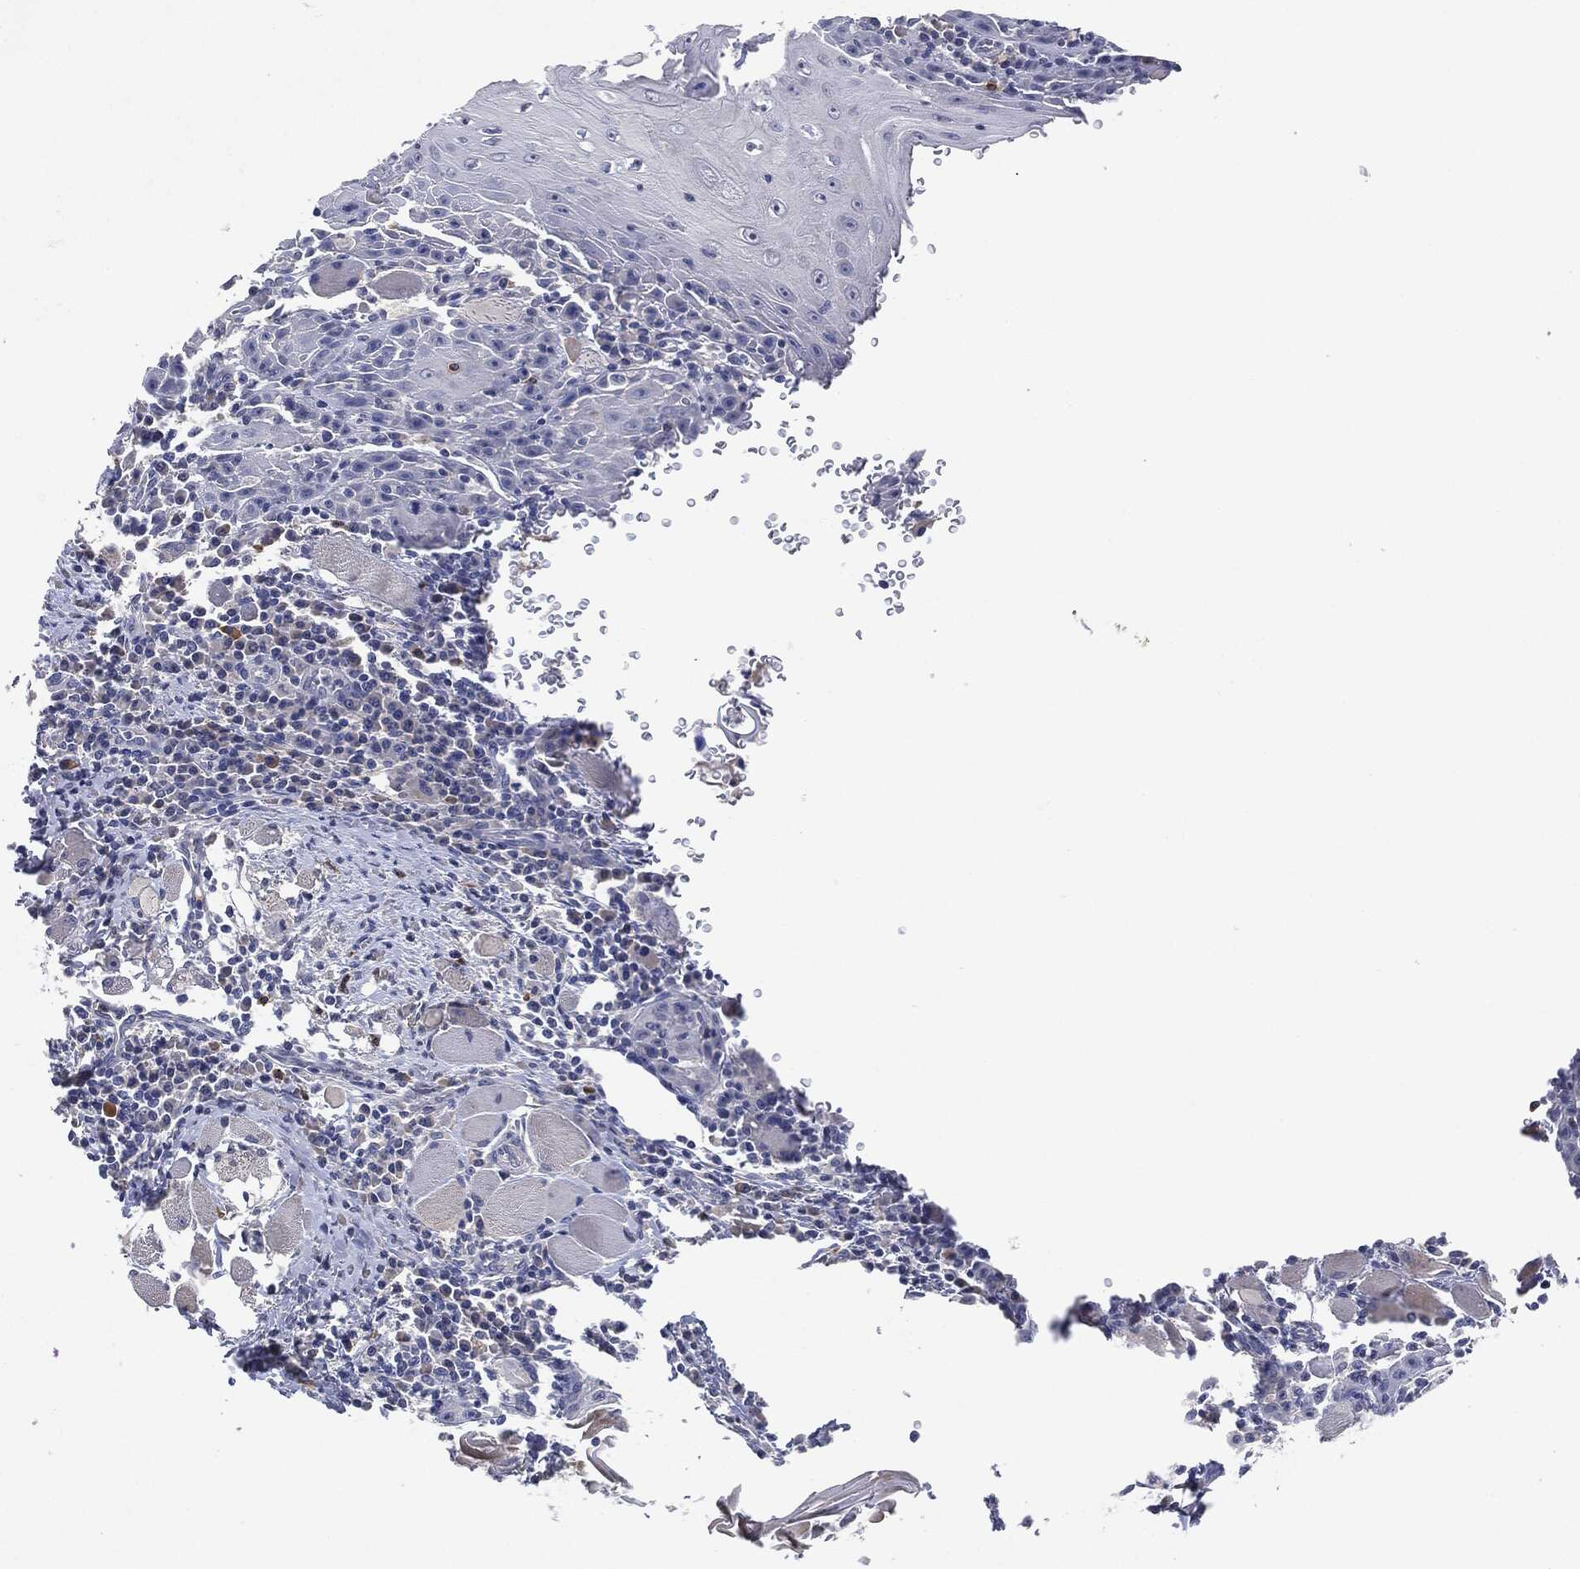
{"staining": {"intensity": "negative", "quantity": "none", "location": "none"}, "tissue": "head and neck cancer", "cell_type": "Tumor cells", "image_type": "cancer", "snomed": [{"axis": "morphology", "description": "Normal tissue, NOS"}, {"axis": "morphology", "description": "Squamous cell carcinoma, NOS"}, {"axis": "topography", "description": "Oral tissue"}, {"axis": "topography", "description": "Head-Neck"}], "caption": "Protein analysis of head and neck squamous cell carcinoma demonstrates no significant positivity in tumor cells.", "gene": "NTRK1", "patient": {"sex": "male", "age": 52}}